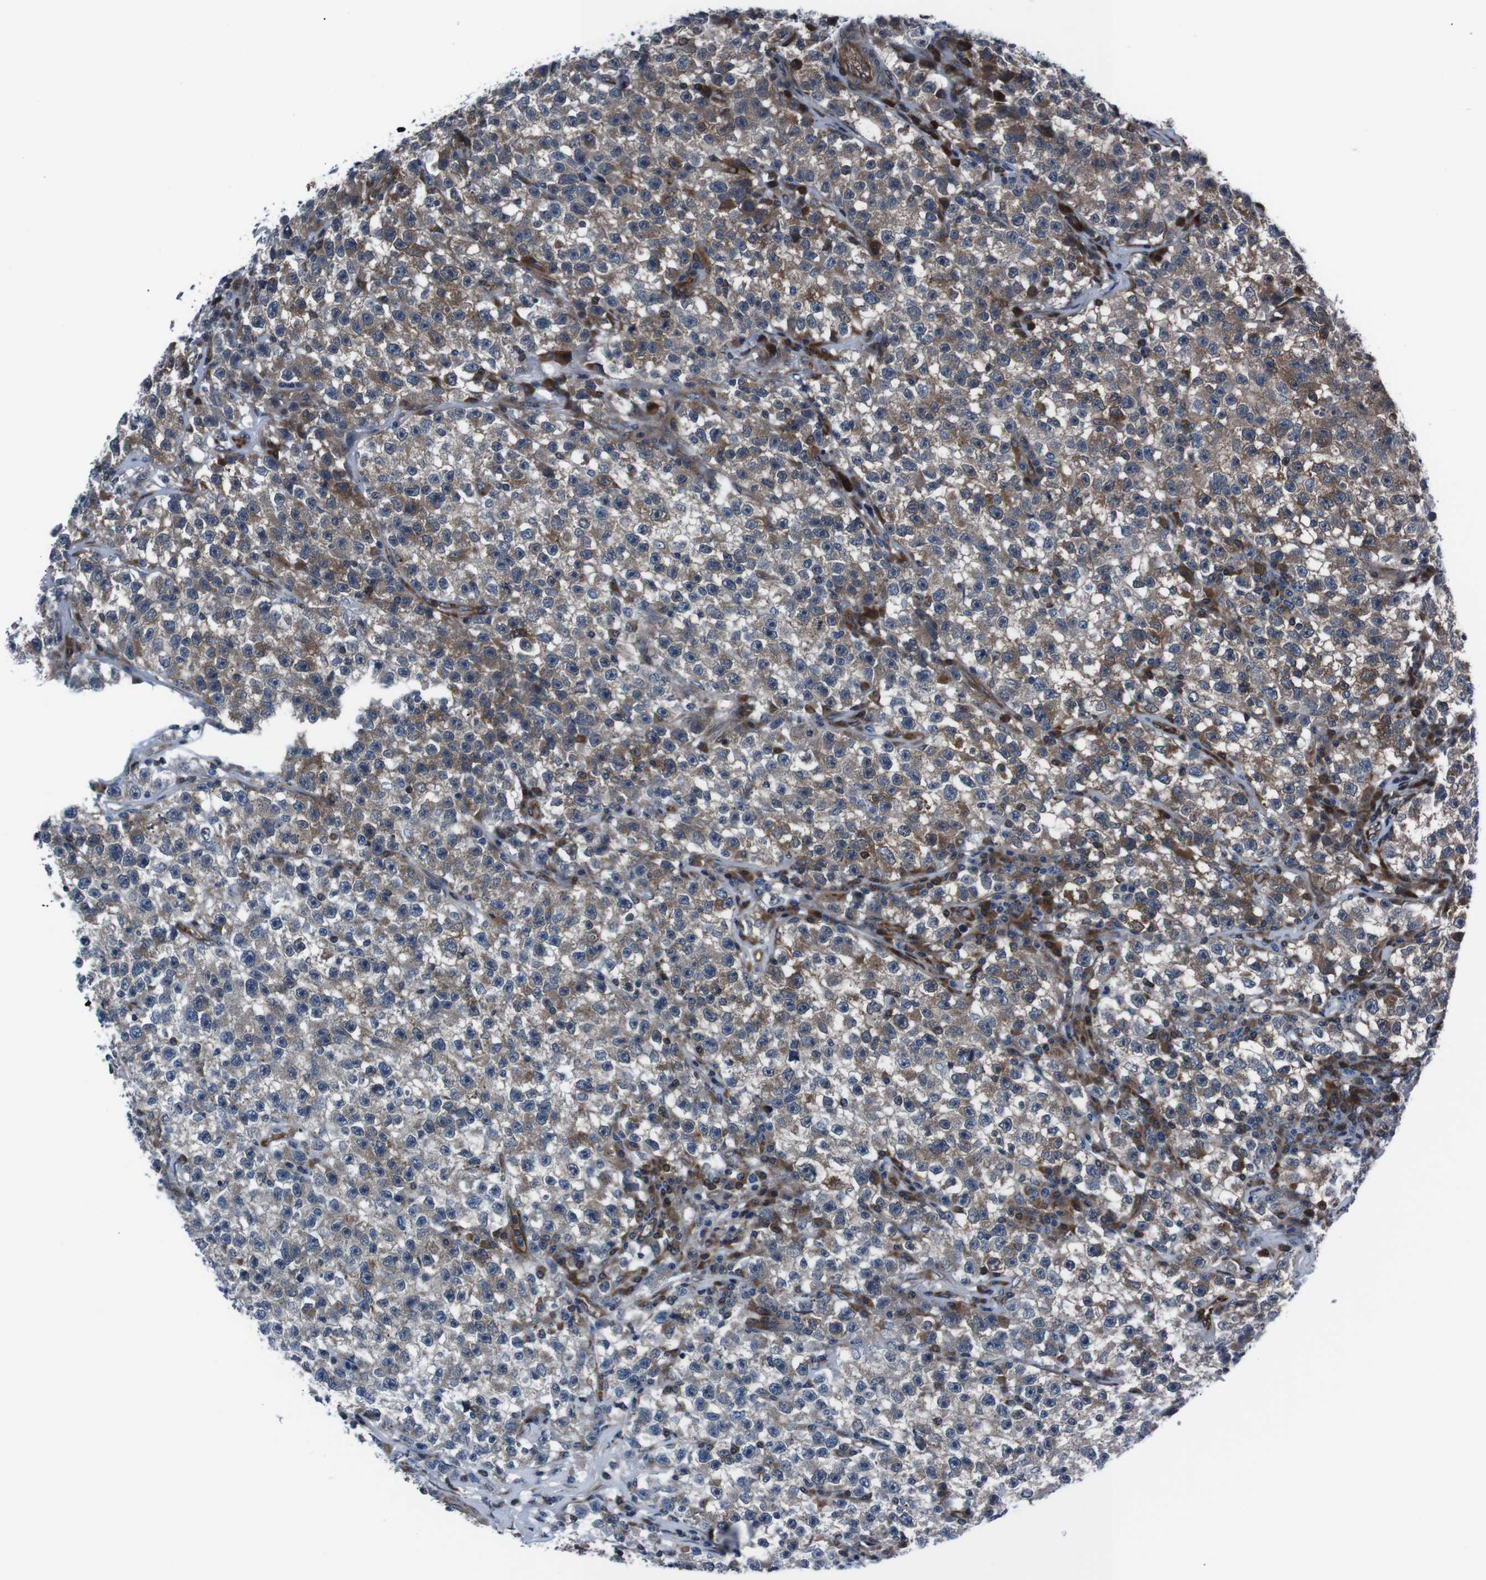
{"staining": {"intensity": "moderate", "quantity": ">75%", "location": "cytoplasmic/membranous"}, "tissue": "testis cancer", "cell_type": "Tumor cells", "image_type": "cancer", "snomed": [{"axis": "morphology", "description": "Seminoma, NOS"}, {"axis": "topography", "description": "Testis"}], "caption": "Human testis seminoma stained with a protein marker reveals moderate staining in tumor cells.", "gene": "EIF4A2", "patient": {"sex": "male", "age": 22}}